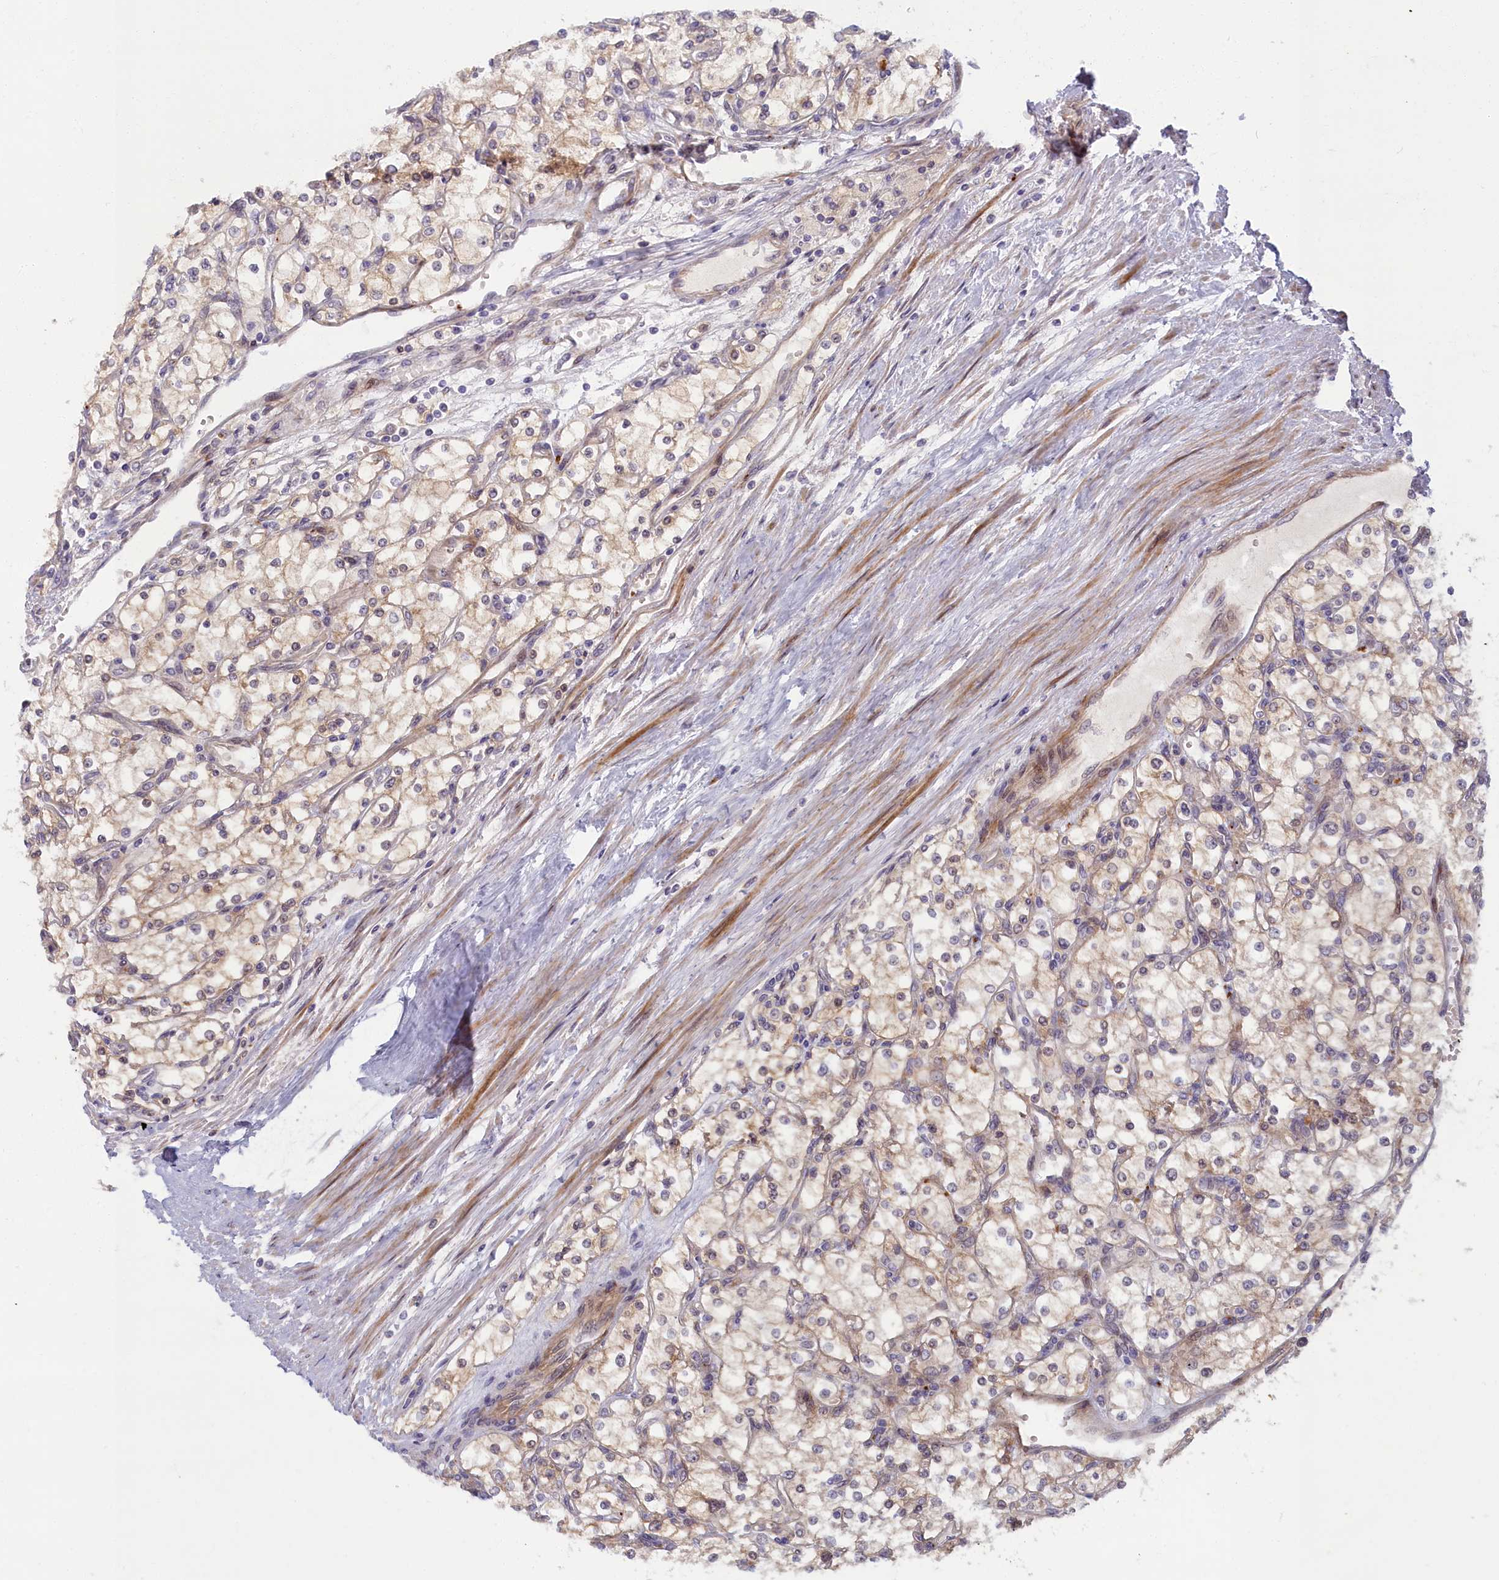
{"staining": {"intensity": "negative", "quantity": "none", "location": "none"}, "tissue": "renal cancer", "cell_type": "Tumor cells", "image_type": "cancer", "snomed": [{"axis": "morphology", "description": "Adenocarcinoma, NOS"}, {"axis": "topography", "description": "Kidney"}], "caption": "This is an immunohistochemistry histopathology image of renal cancer. There is no staining in tumor cells.", "gene": "FCSK", "patient": {"sex": "male", "age": 80}}